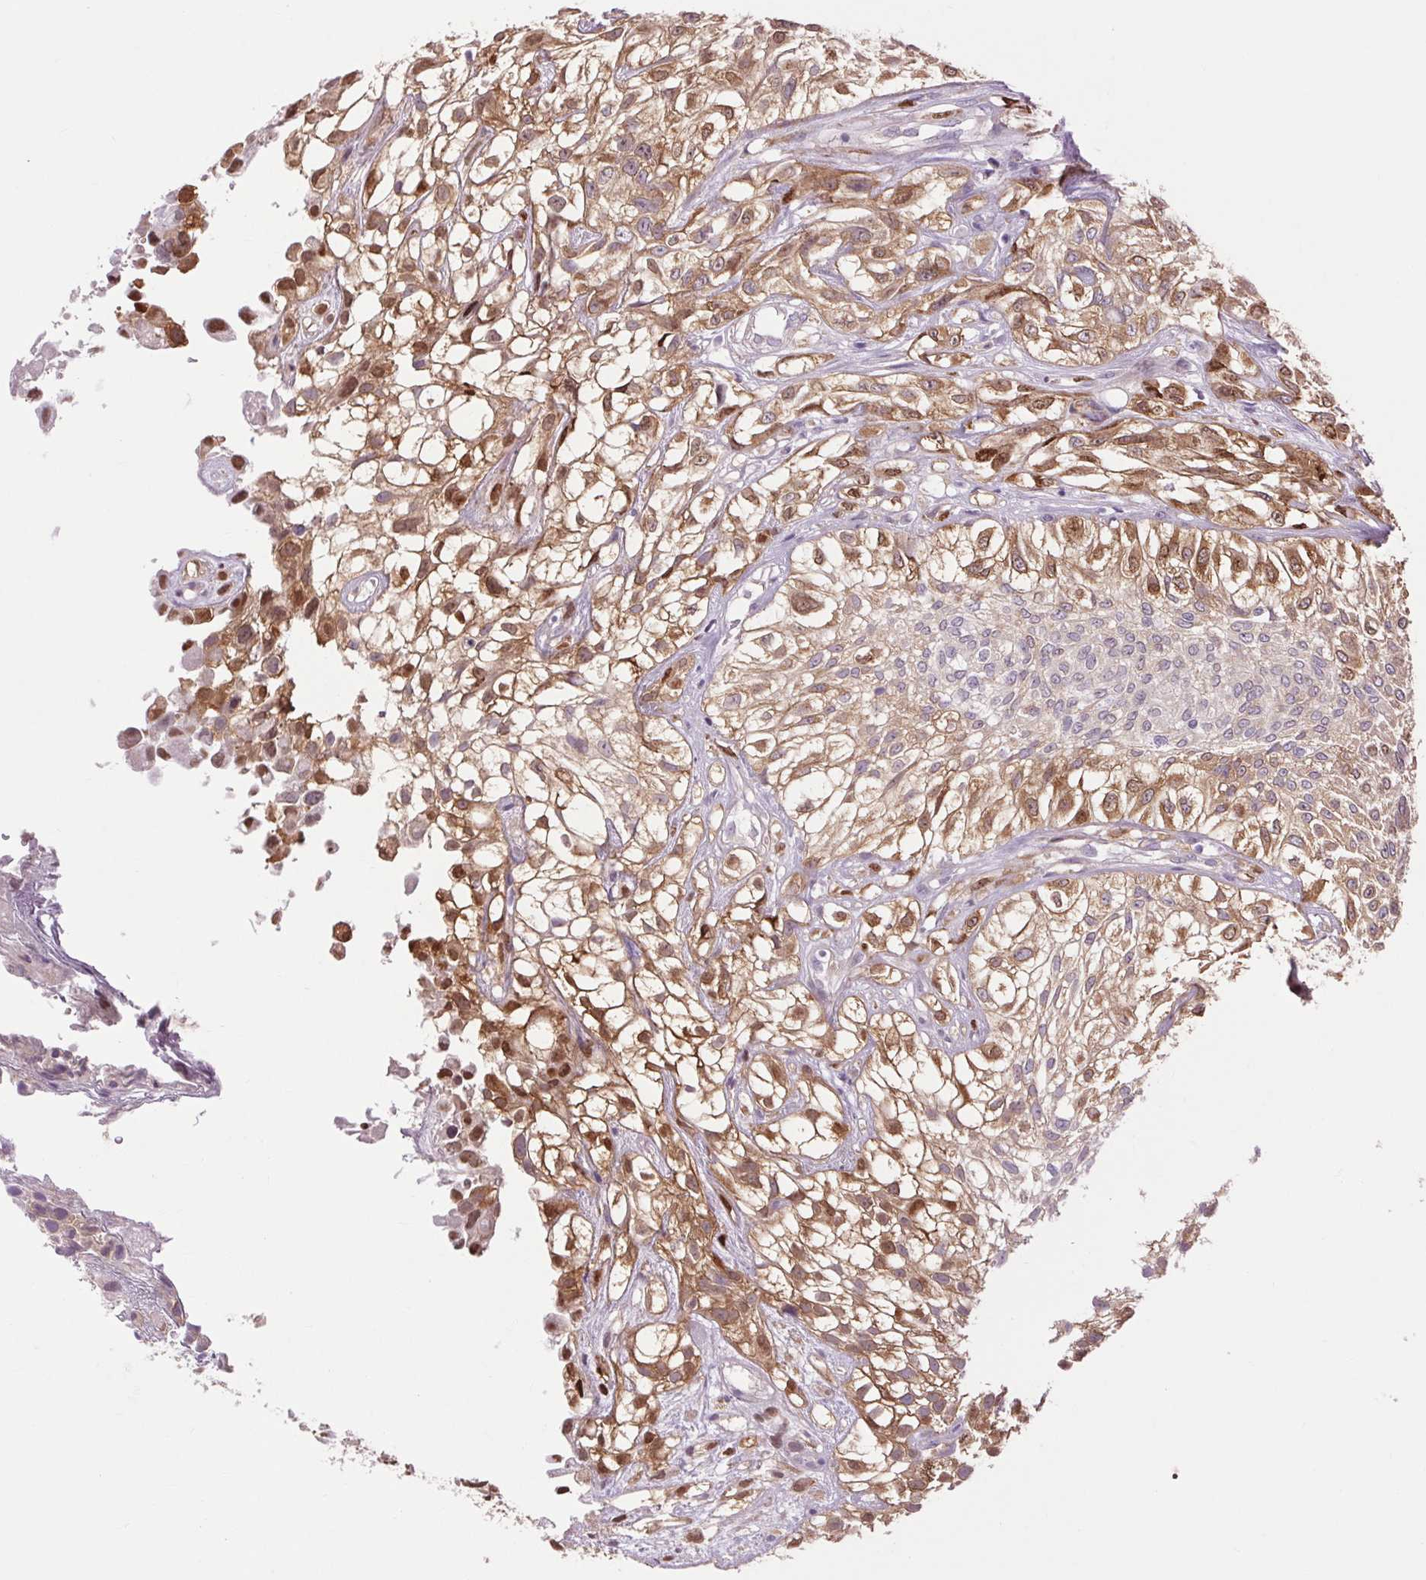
{"staining": {"intensity": "moderate", "quantity": ">75%", "location": "cytoplasmic/membranous"}, "tissue": "urothelial cancer", "cell_type": "Tumor cells", "image_type": "cancer", "snomed": [{"axis": "morphology", "description": "Urothelial carcinoma, High grade"}, {"axis": "topography", "description": "Urinary bladder"}], "caption": "High-grade urothelial carcinoma stained with IHC displays moderate cytoplasmic/membranous expression in about >75% of tumor cells.", "gene": "SOWAHC", "patient": {"sex": "male", "age": 56}}